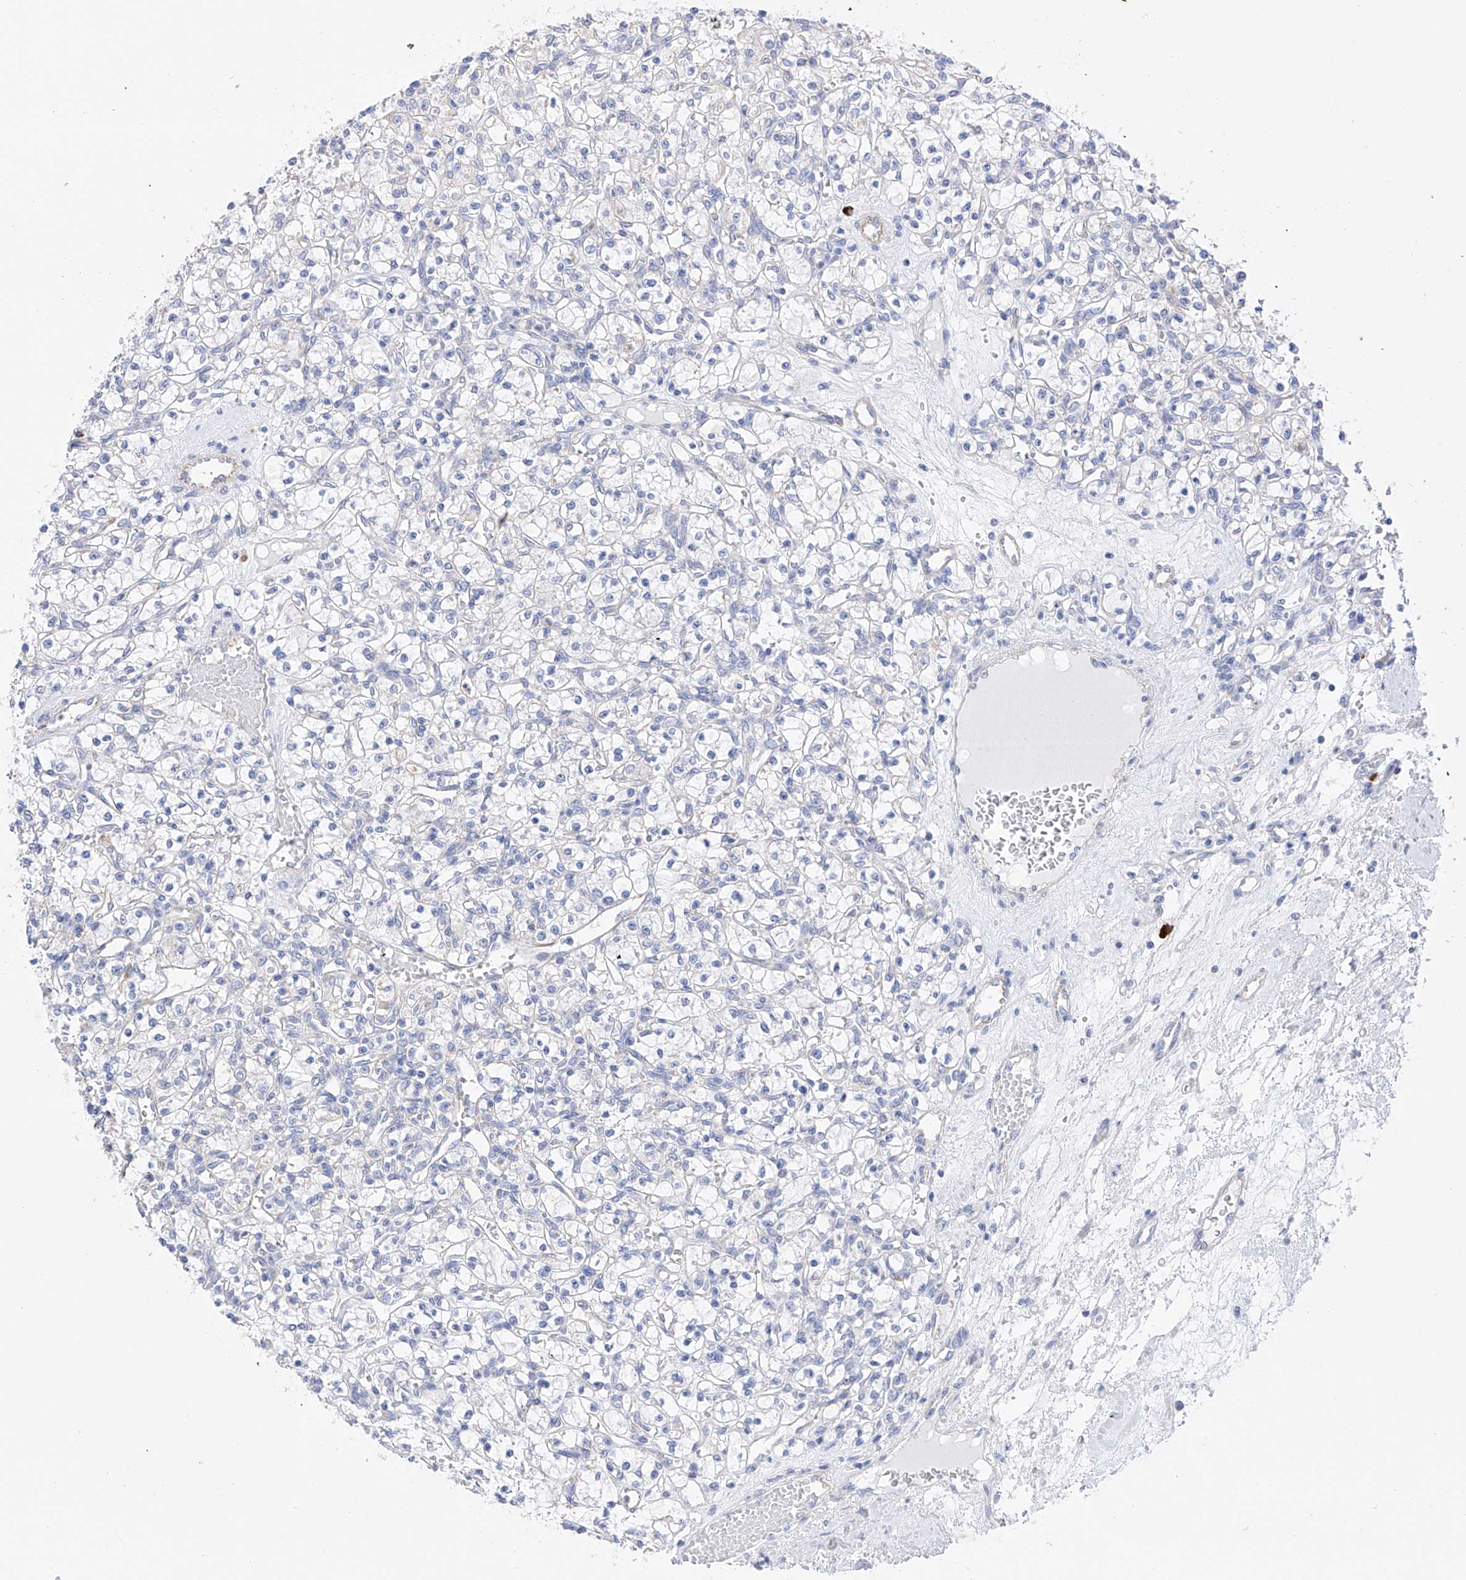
{"staining": {"intensity": "negative", "quantity": "none", "location": "none"}, "tissue": "renal cancer", "cell_type": "Tumor cells", "image_type": "cancer", "snomed": [{"axis": "morphology", "description": "Adenocarcinoma, NOS"}, {"axis": "topography", "description": "Kidney"}], "caption": "Protein analysis of adenocarcinoma (renal) displays no significant positivity in tumor cells.", "gene": "FLG", "patient": {"sex": "female", "age": 59}}